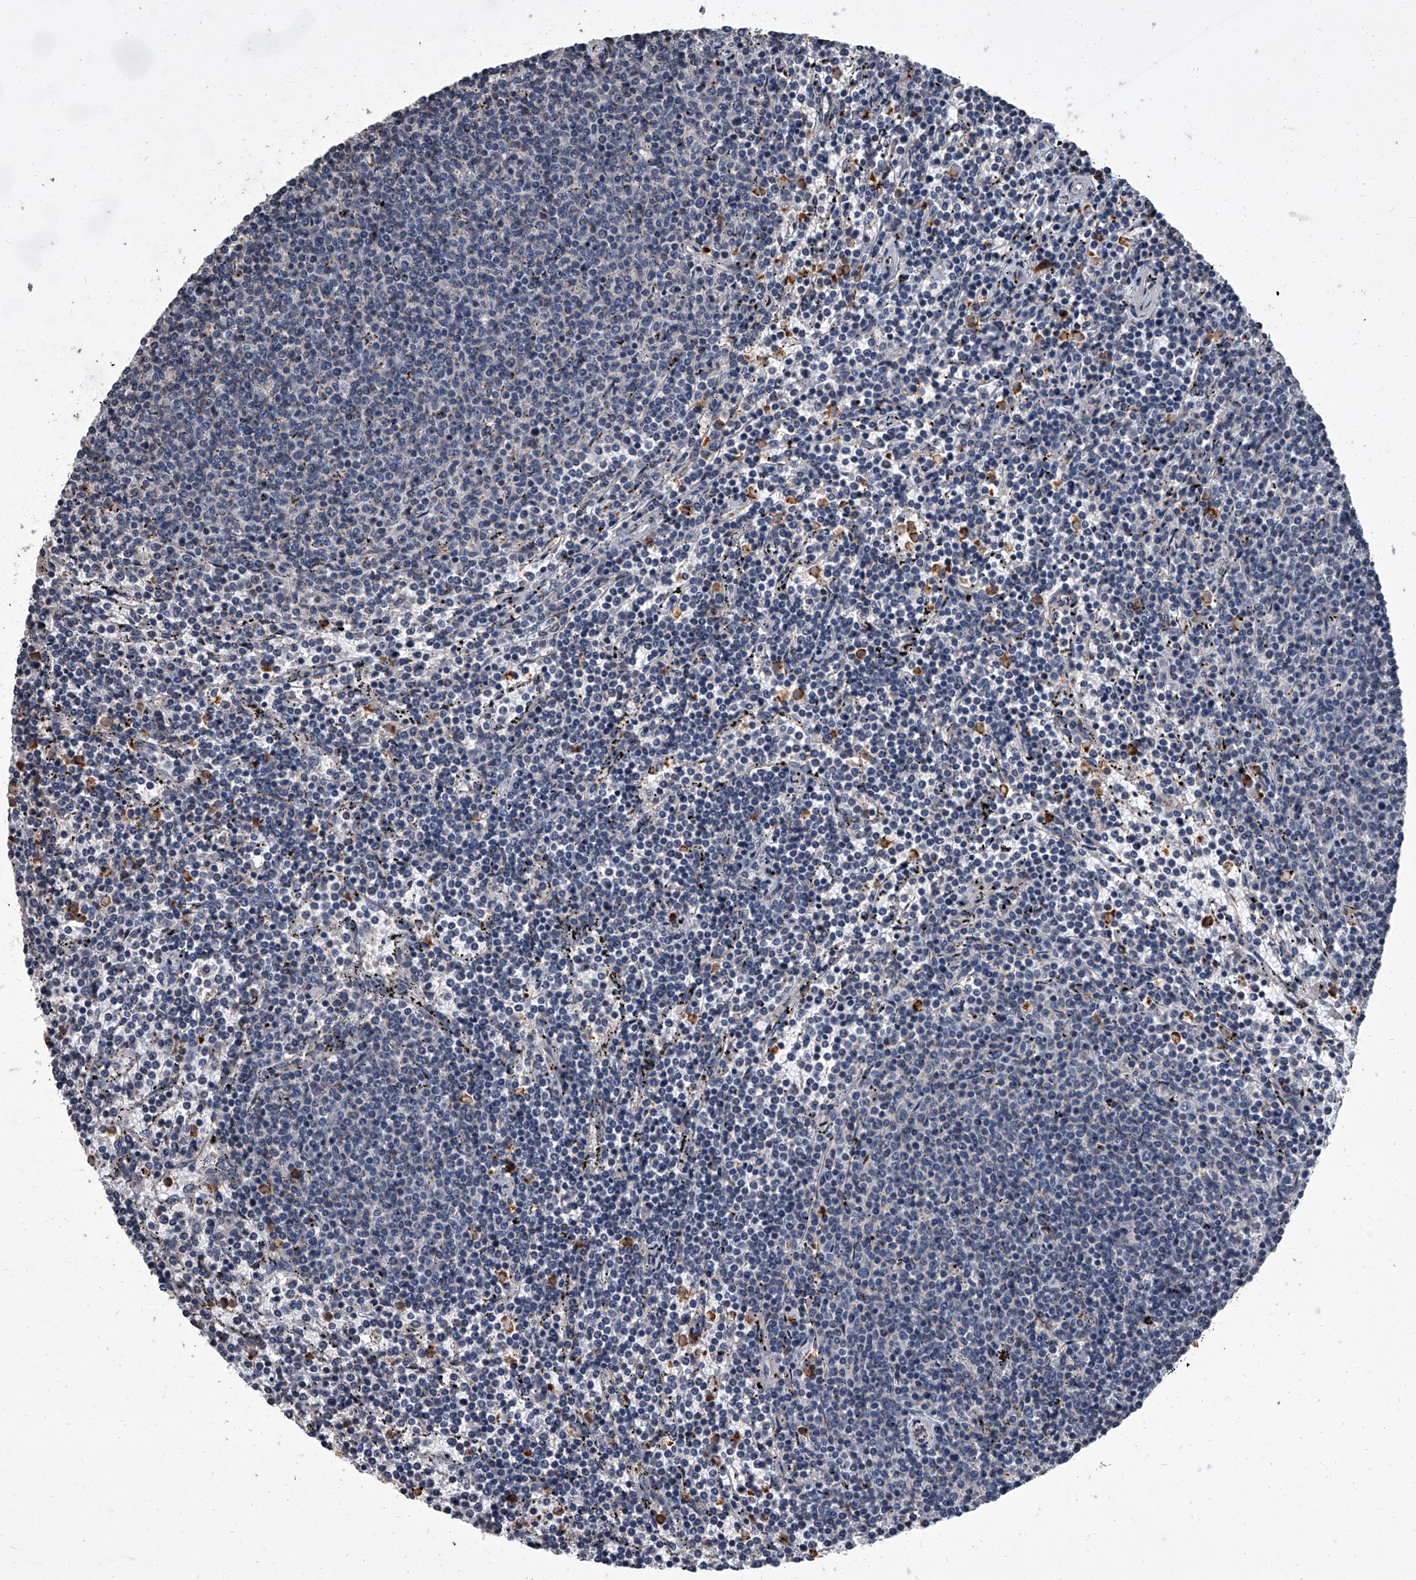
{"staining": {"intensity": "negative", "quantity": "none", "location": "none"}, "tissue": "lymphoma", "cell_type": "Tumor cells", "image_type": "cancer", "snomed": [{"axis": "morphology", "description": "Malignant lymphoma, non-Hodgkin's type, Low grade"}, {"axis": "topography", "description": "Spleen"}], "caption": "A high-resolution histopathology image shows IHC staining of lymphoma, which reveals no significant positivity in tumor cells. Brightfield microscopy of immunohistochemistry stained with DAB (3,3'-diaminobenzidine) (brown) and hematoxylin (blue), captured at high magnification.", "gene": "SIRT4", "patient": {"sex": "female", "age": 50}}